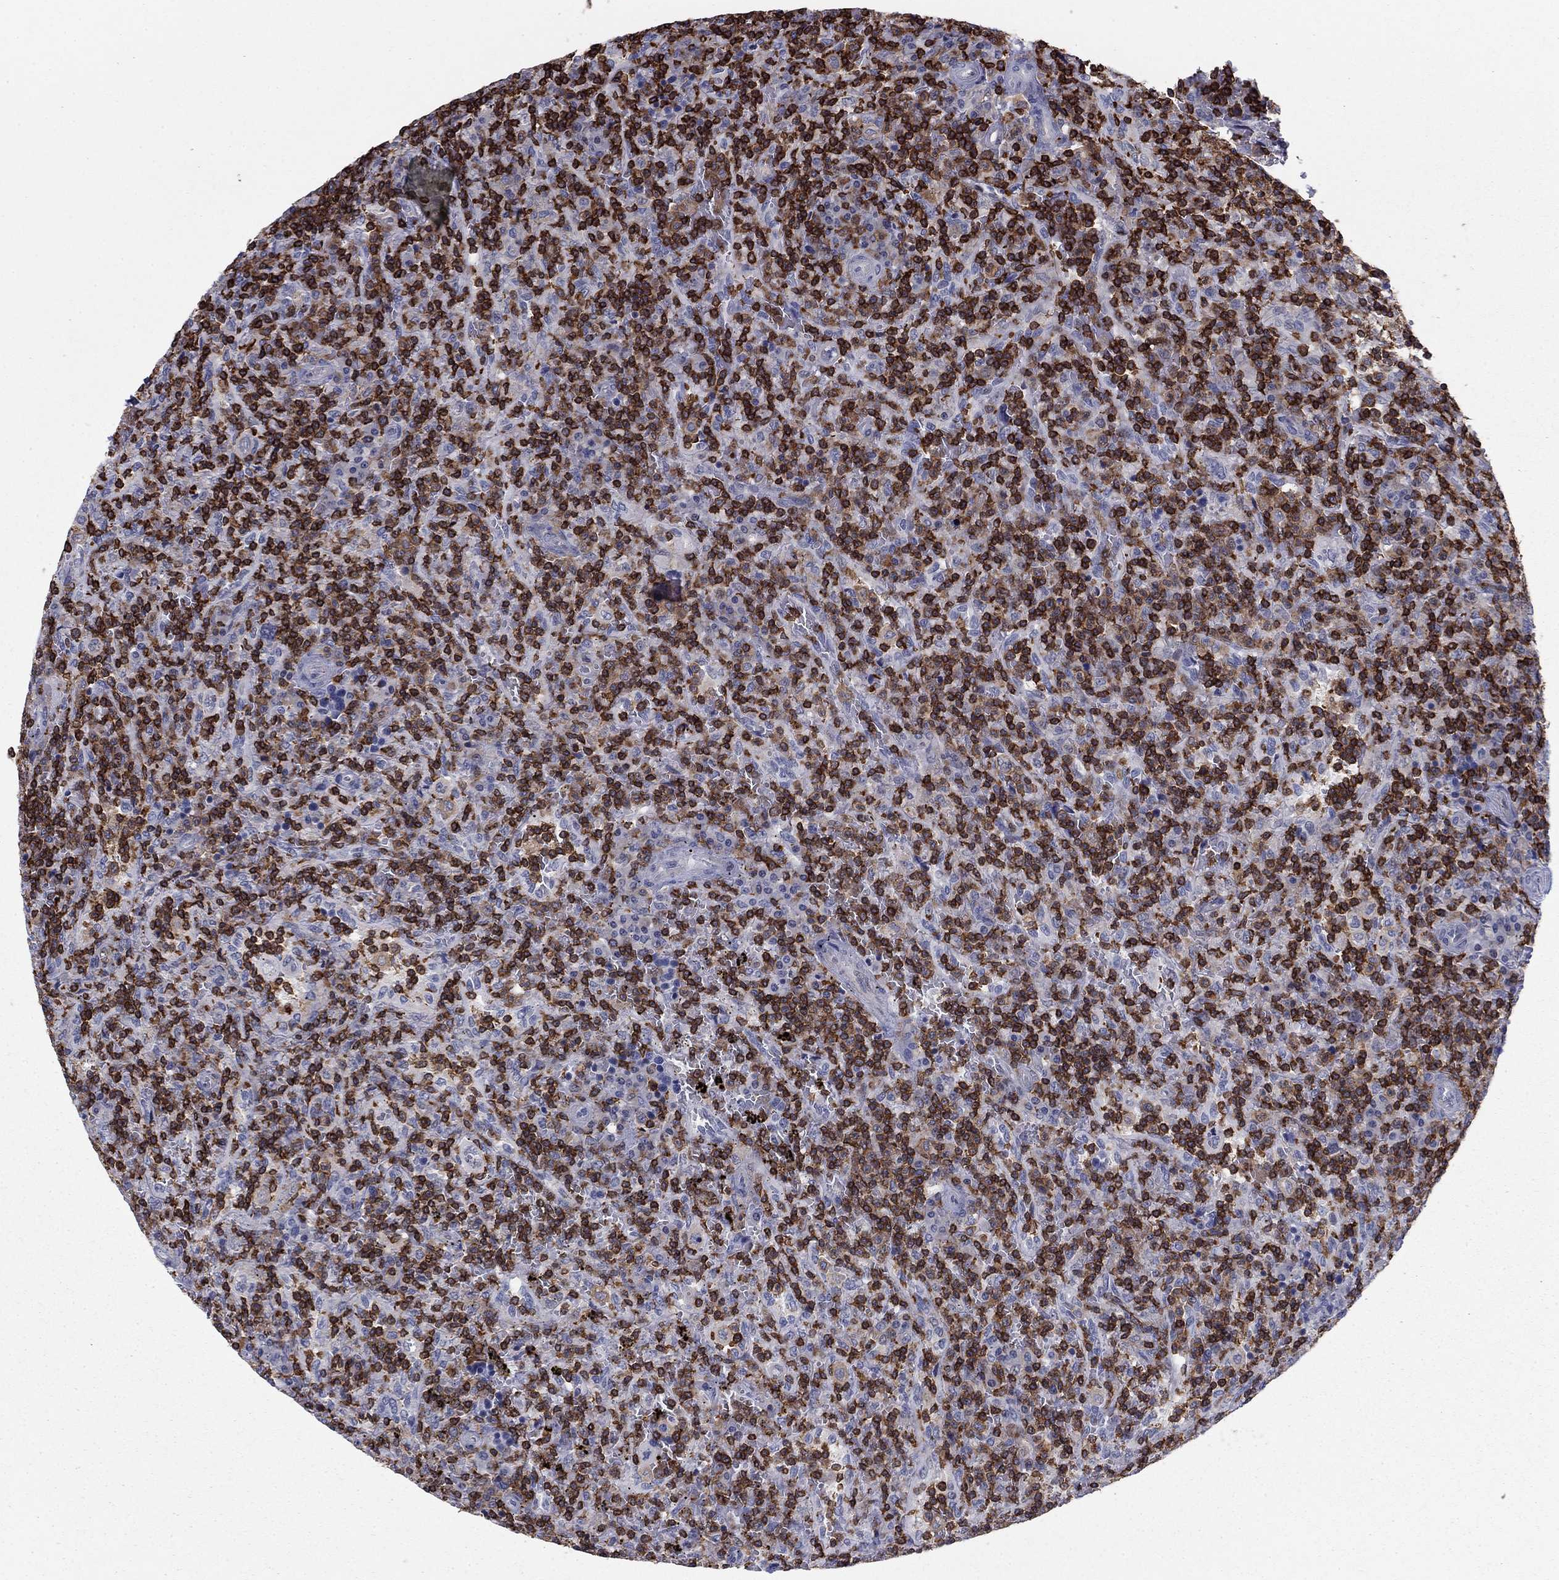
{"staining": {"intensity": "strong", "quantity": "25%-75%", "location": "cytoplasmic/membranous"}, "tissue": "lymphoma", "cell_type": "Tumor cells", "image_type": "cancer", "snomed": [{"axis": "morphology", "description": "Malignant lymphoma, non-Hodgkin's type, Low grade"}, {"axis": "topography", "description": "Spleen"}], "caption": "Protein analysis of malignant lymphoma, non-Hodgkin's type (low-grade) tissue displays strong cytoplasmic/membranous staining in approximately 25%-75% of tumor cells.", "gene": "ARHGAP27", "patient": {"sex": "male", "age": 62}}